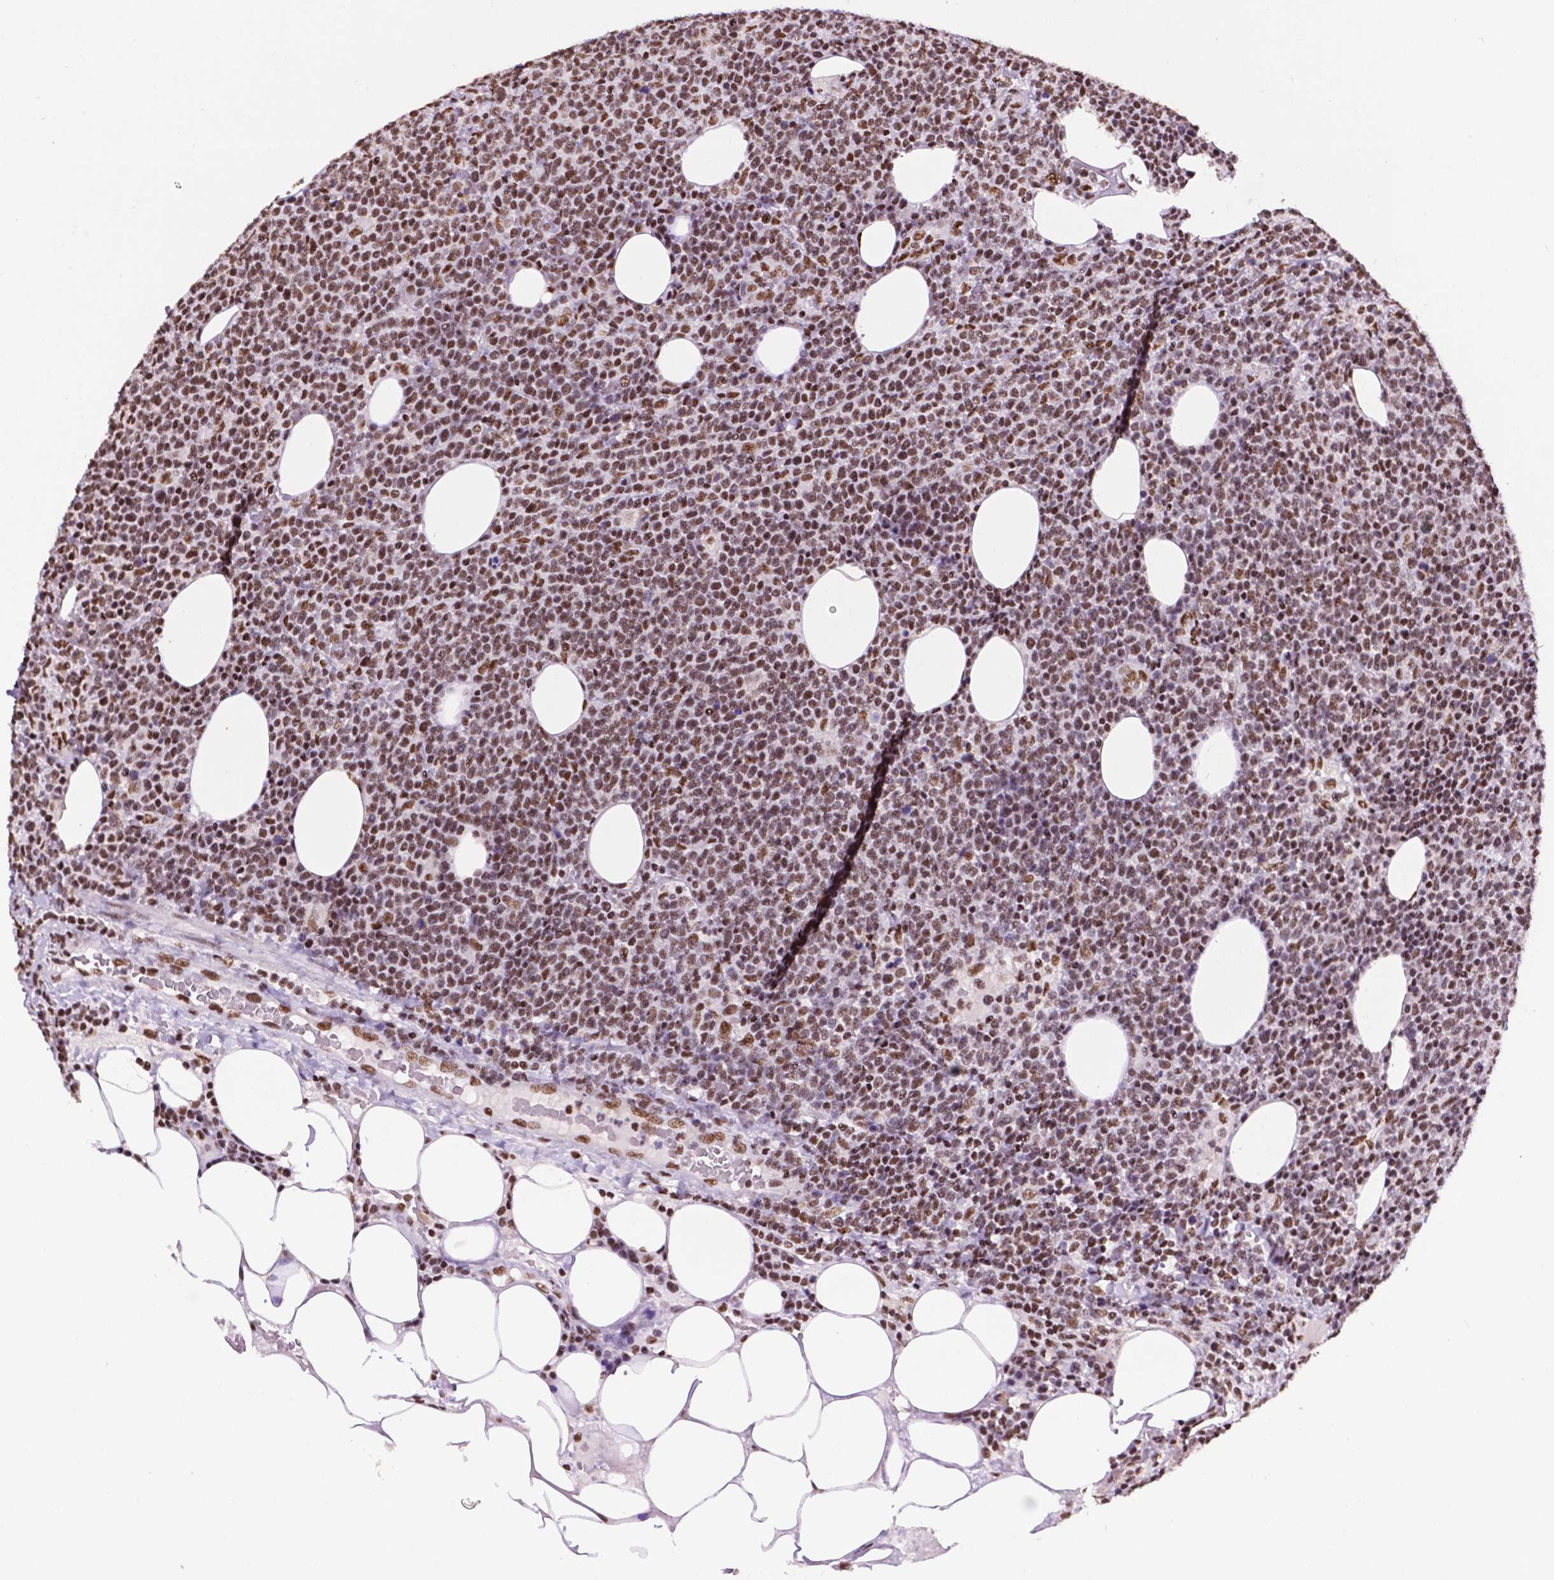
{"staining": {"intensity": "moderate", "quantity": ">75%", "location": "nuclear"}, "tissue": "lymphoma", "cell_type": "Tumor cells", "image_type": "cancer", "snomed": [{"axis": "morphology", "description": "Malignant lymphoma, non-Hodgkin's type, High grade"}, {"axis": "topography", "description": "Lymph node"}], "caption": "Immunohistochemical staining of human high-grade malignant lymphoma, non-Hodgkin's type shows medium levels of moderate nuclear protein staining in about >75% of tumor cells. The staining was performed using DAB (3,3'-diaminobenzidine) to visualize the protein expression in brown, while the nuclei were stained in blue with hematoxylin (Magnification: 20x).", "gene": "CCAR2", "patient": {"sex": "male", "age": 61}}